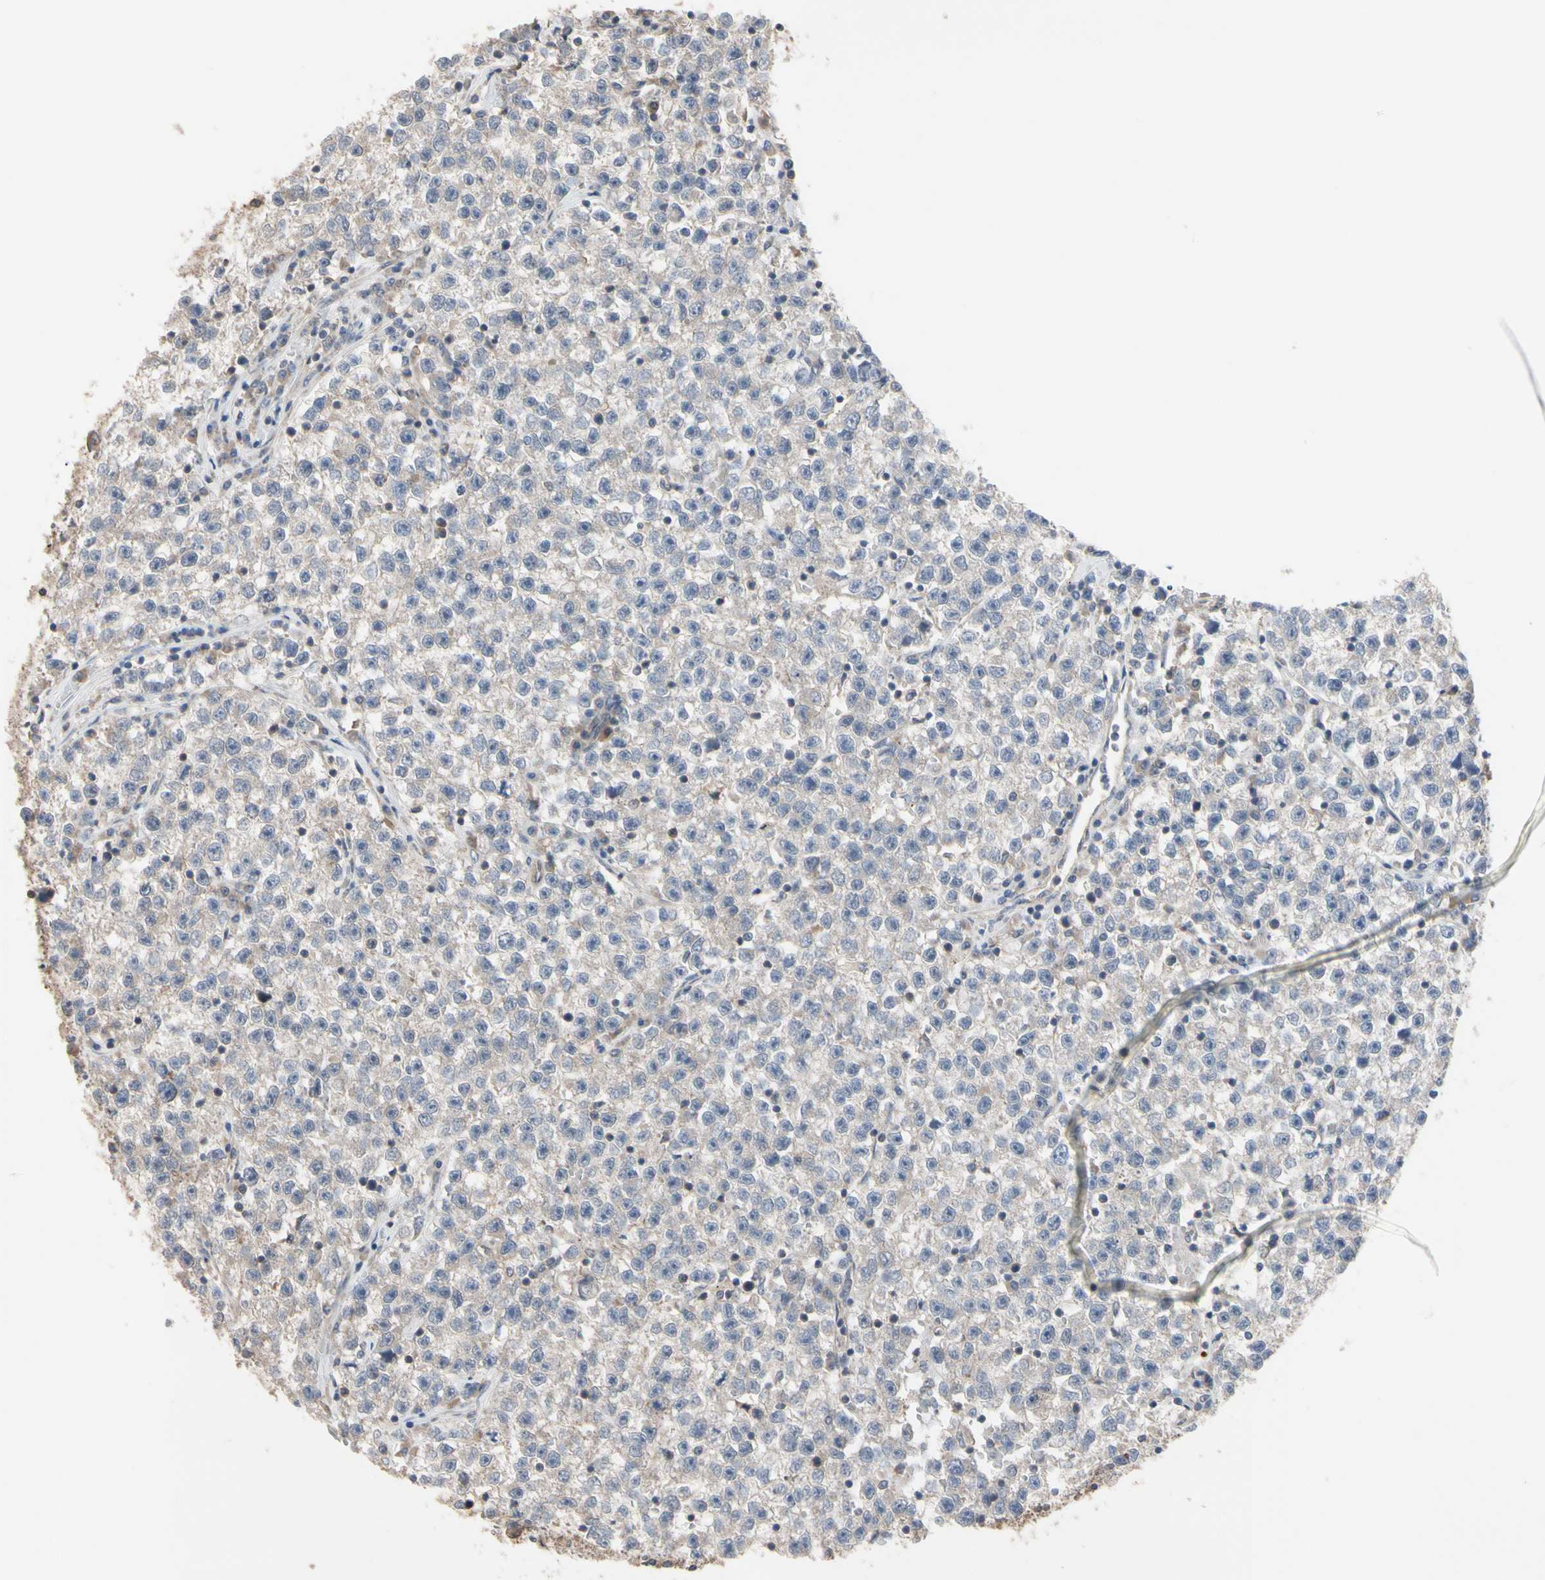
{"staining": {"intensity": "weak", "quantity": ">75%", "location": "cytoplasmic/membranous"}, "tissue": "testis cancer", "cell_type": "Tumor cells", "image_type": "cancer", "snomed": [{"axis": "morphology", "description": "Seminoma, NOS"}, {"axis": "topography", "description": "Testis"}], "caption": "Testis cancer (seminoma) was stained to show a protein in brown. There is low levels of weak cytoplasmic/membranous expression in approximately >75% of tumor cells.", "gene": "DPP8", "patient": {"sex": "male", "age": 22}}